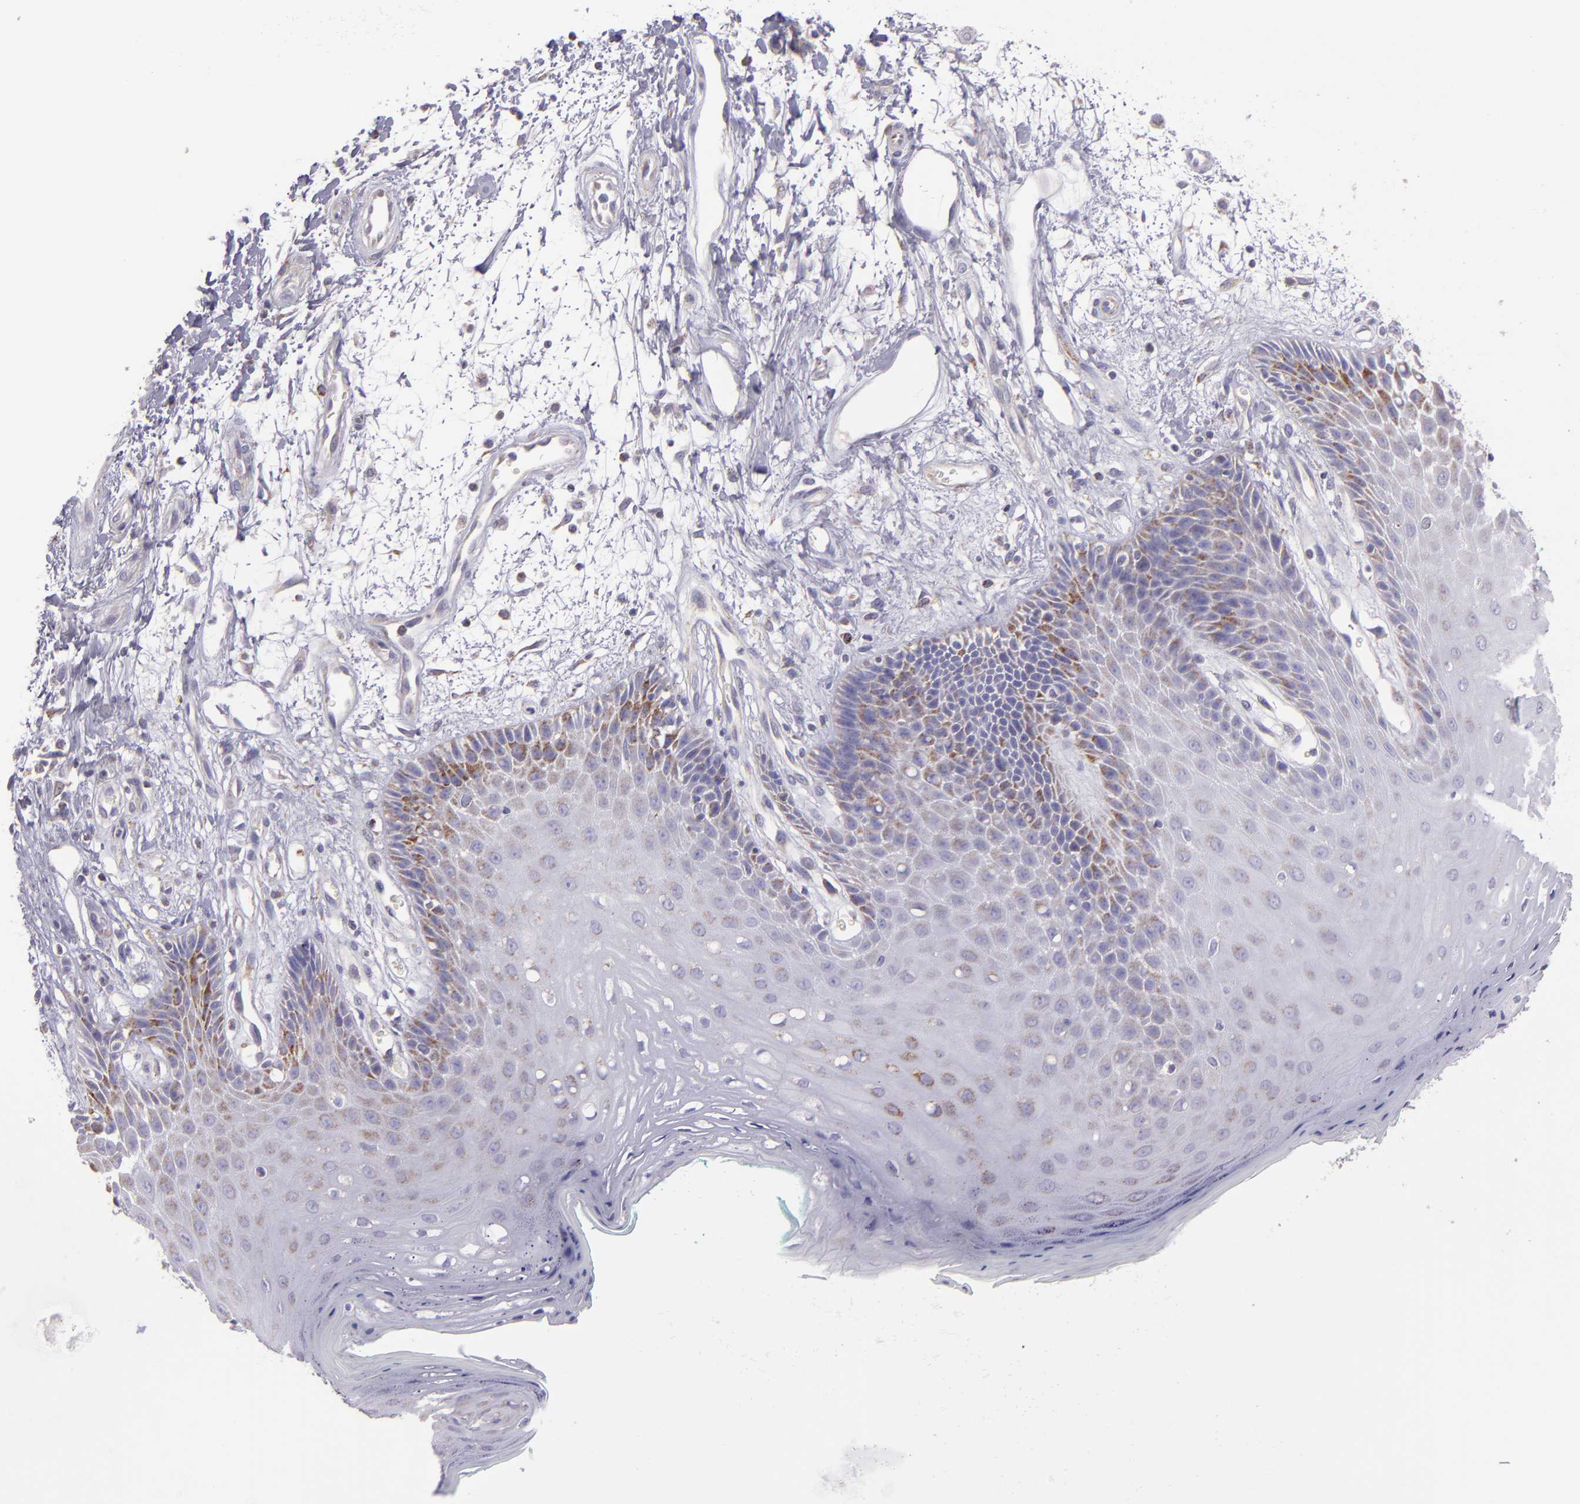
{"staining": {"intensity": "moderate", "quantity": "<25%", "location": "cytoplasmic/membranous"}, "tissue": "oral mucosa", "cell_type": "Squamous epithelial cells", "image_type": "normal", "snomed": [{"axis": "morphology", "description": "Normal tissue, NOS"}, {"axis": "morphology", "description": "Squamous cell carcinoma, NOS"}, {"axis": "topography", "description": "Skeletal muscle"}, {"axis": "topography", "description": "Oral tissue"}, {"axis": "topography", "description": "Head-Neck"}], "caption": "Immunohistochemistry micrograph of normal oral mucosa stained for a protein (brown), which demonstrates low levels of moderate cytoplasmic/membranous expression in about <25% of squamous epithelial cells.", "gene": "HSPD1", "patient": {"sex": "female", "age": 84}}